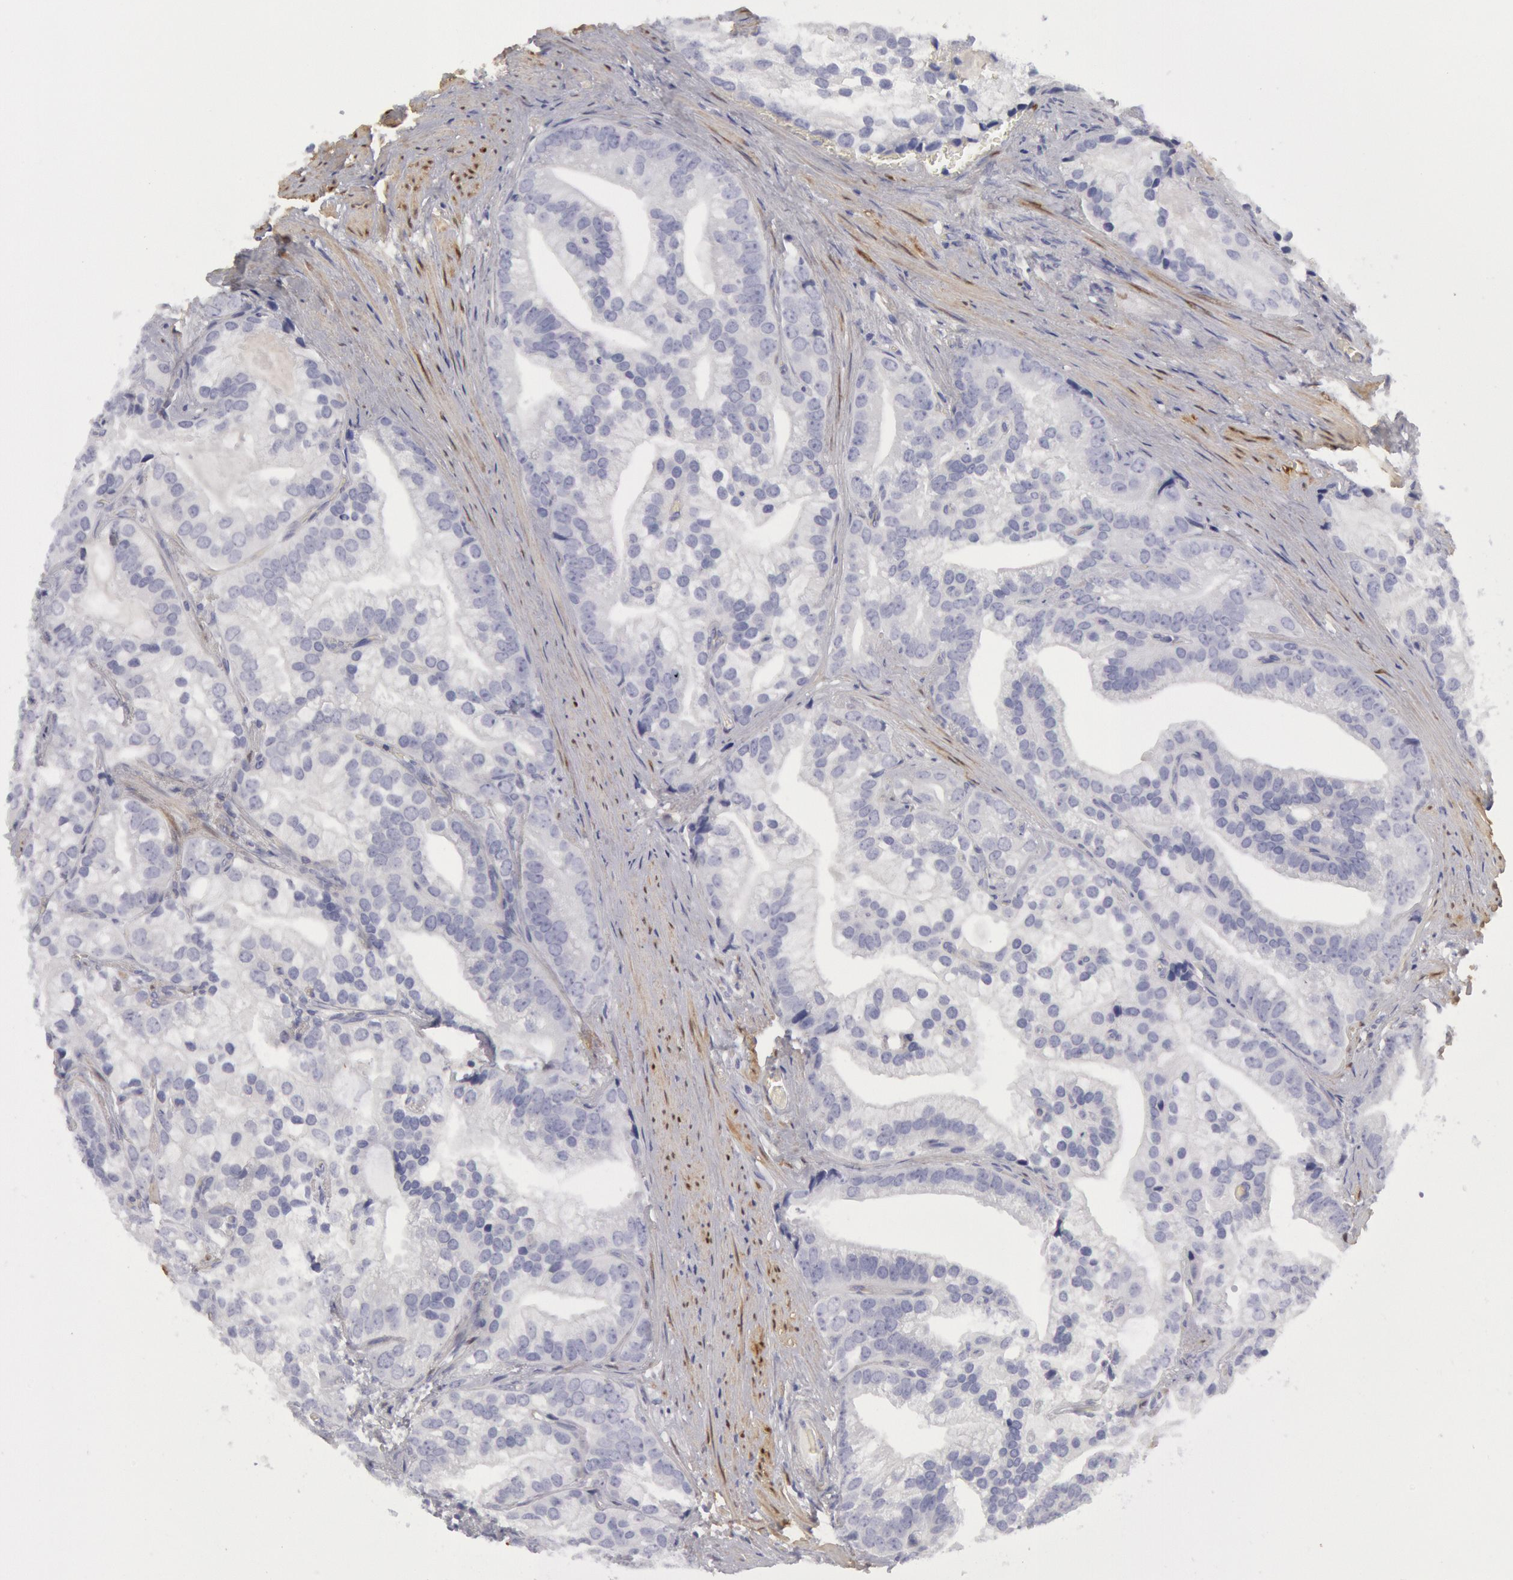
{"staining": {"intensity": "negative", "quantity": "none", "location": "none"}, "tissue": "prostate cancer", "cell_type": "Tumor cells", "image_type": "cancer", "snomed": [{"axis": "morphology", "description": "Adenocarcinoma, Low grade"}, {"axis": "topography", "description": "Prostate"}], "caption": "Micrograph shows no protein staining in tumor cells of prostate cancer tissue.", "gene": "FHL1", "patient": {"sex": "male", "age": 71}}